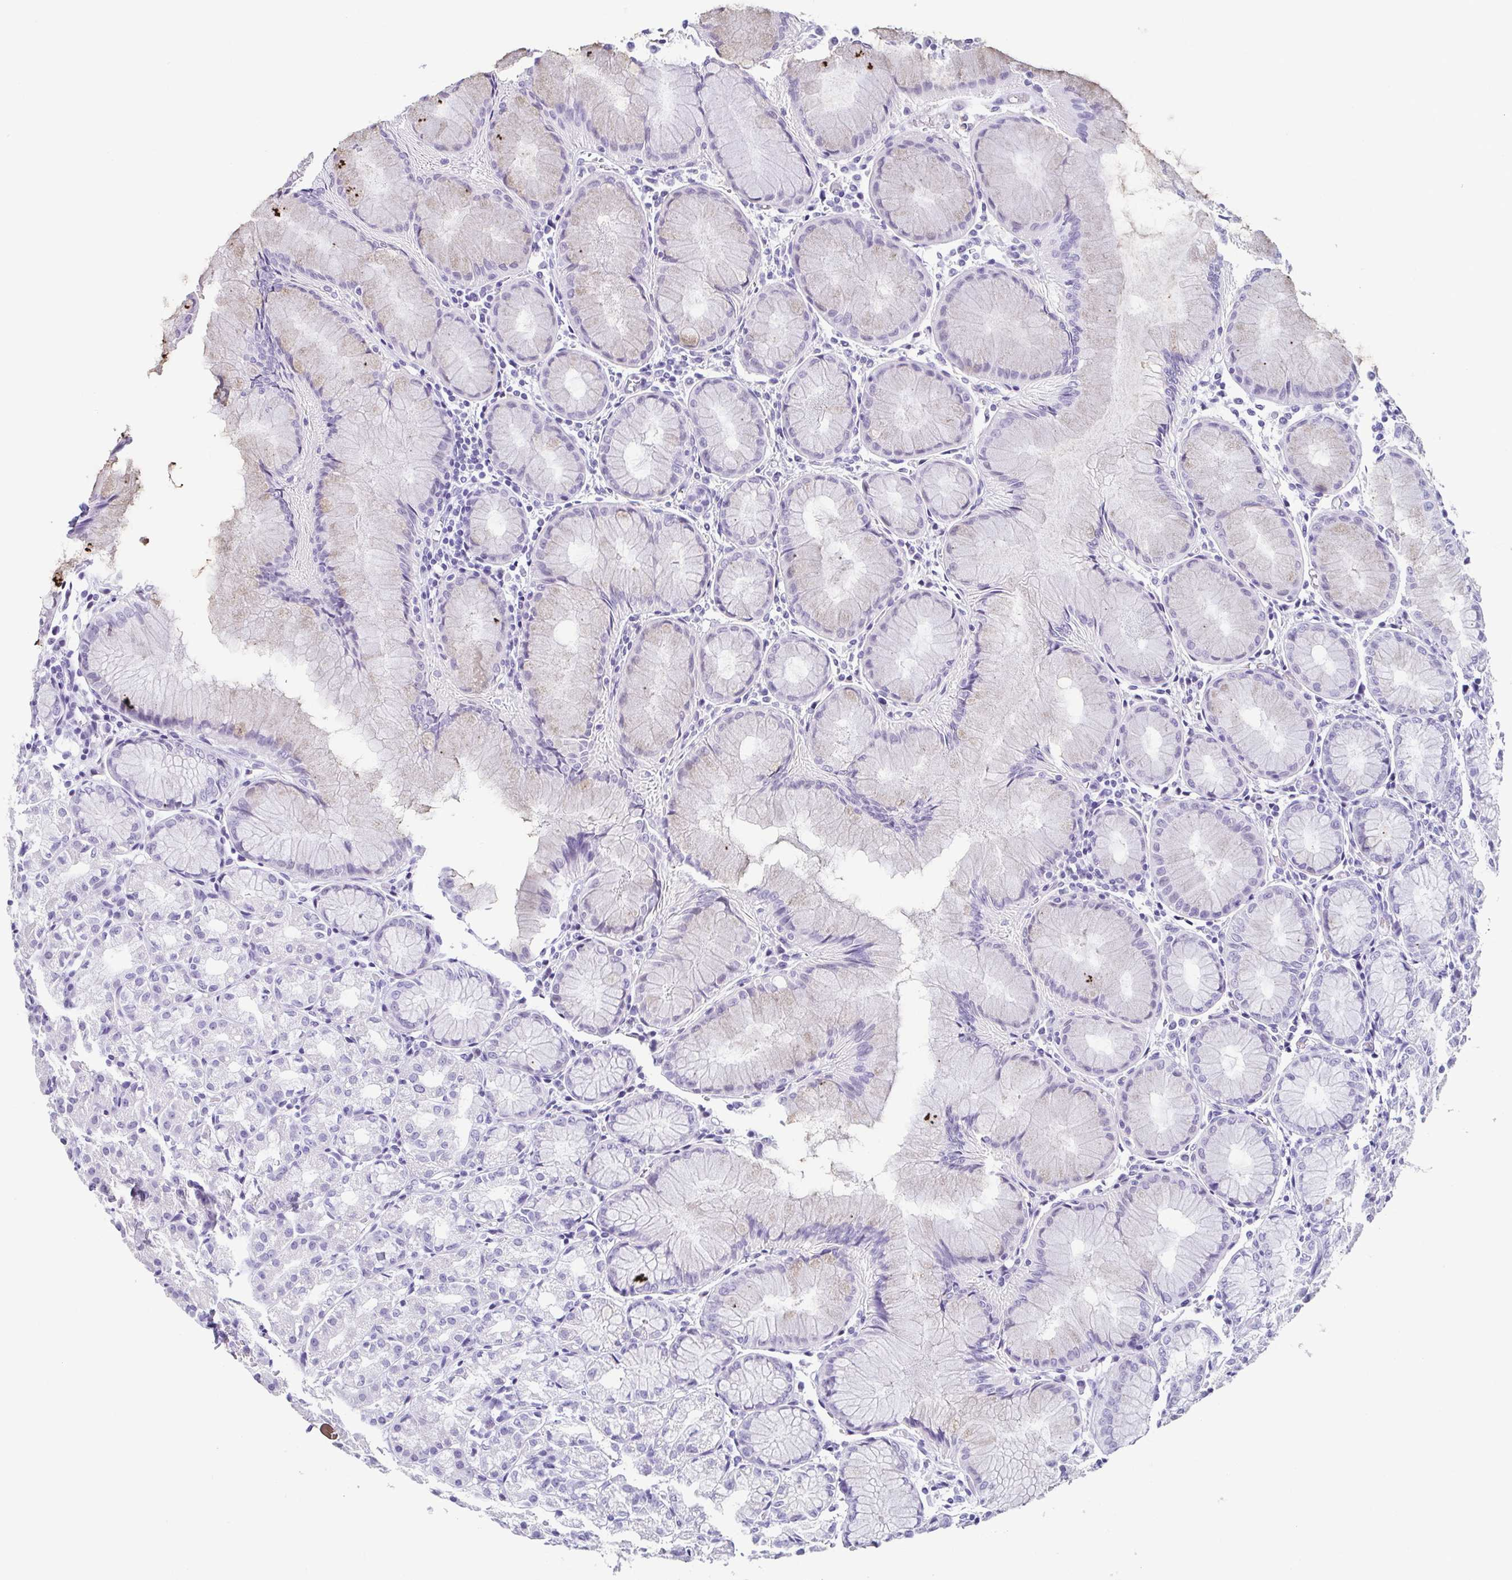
{"staining": {"intensity": "negative", "quantity": "none", "location": "none"}, "tissue": "stomach", "cell_type": "Glandular cells", "image_type": "normal", "snomed": [{"axis": "morphology", "description": "Normal tissue, NOS"}, {"axis": "topography", "description": "Stomach"}], "caption": "IHC image of unremarkable human stomach stained for a protein (brown), which shows no positivity in glandular cells.", "gene": "ESX1", "patient": {"sex": "female", "age": 57}}